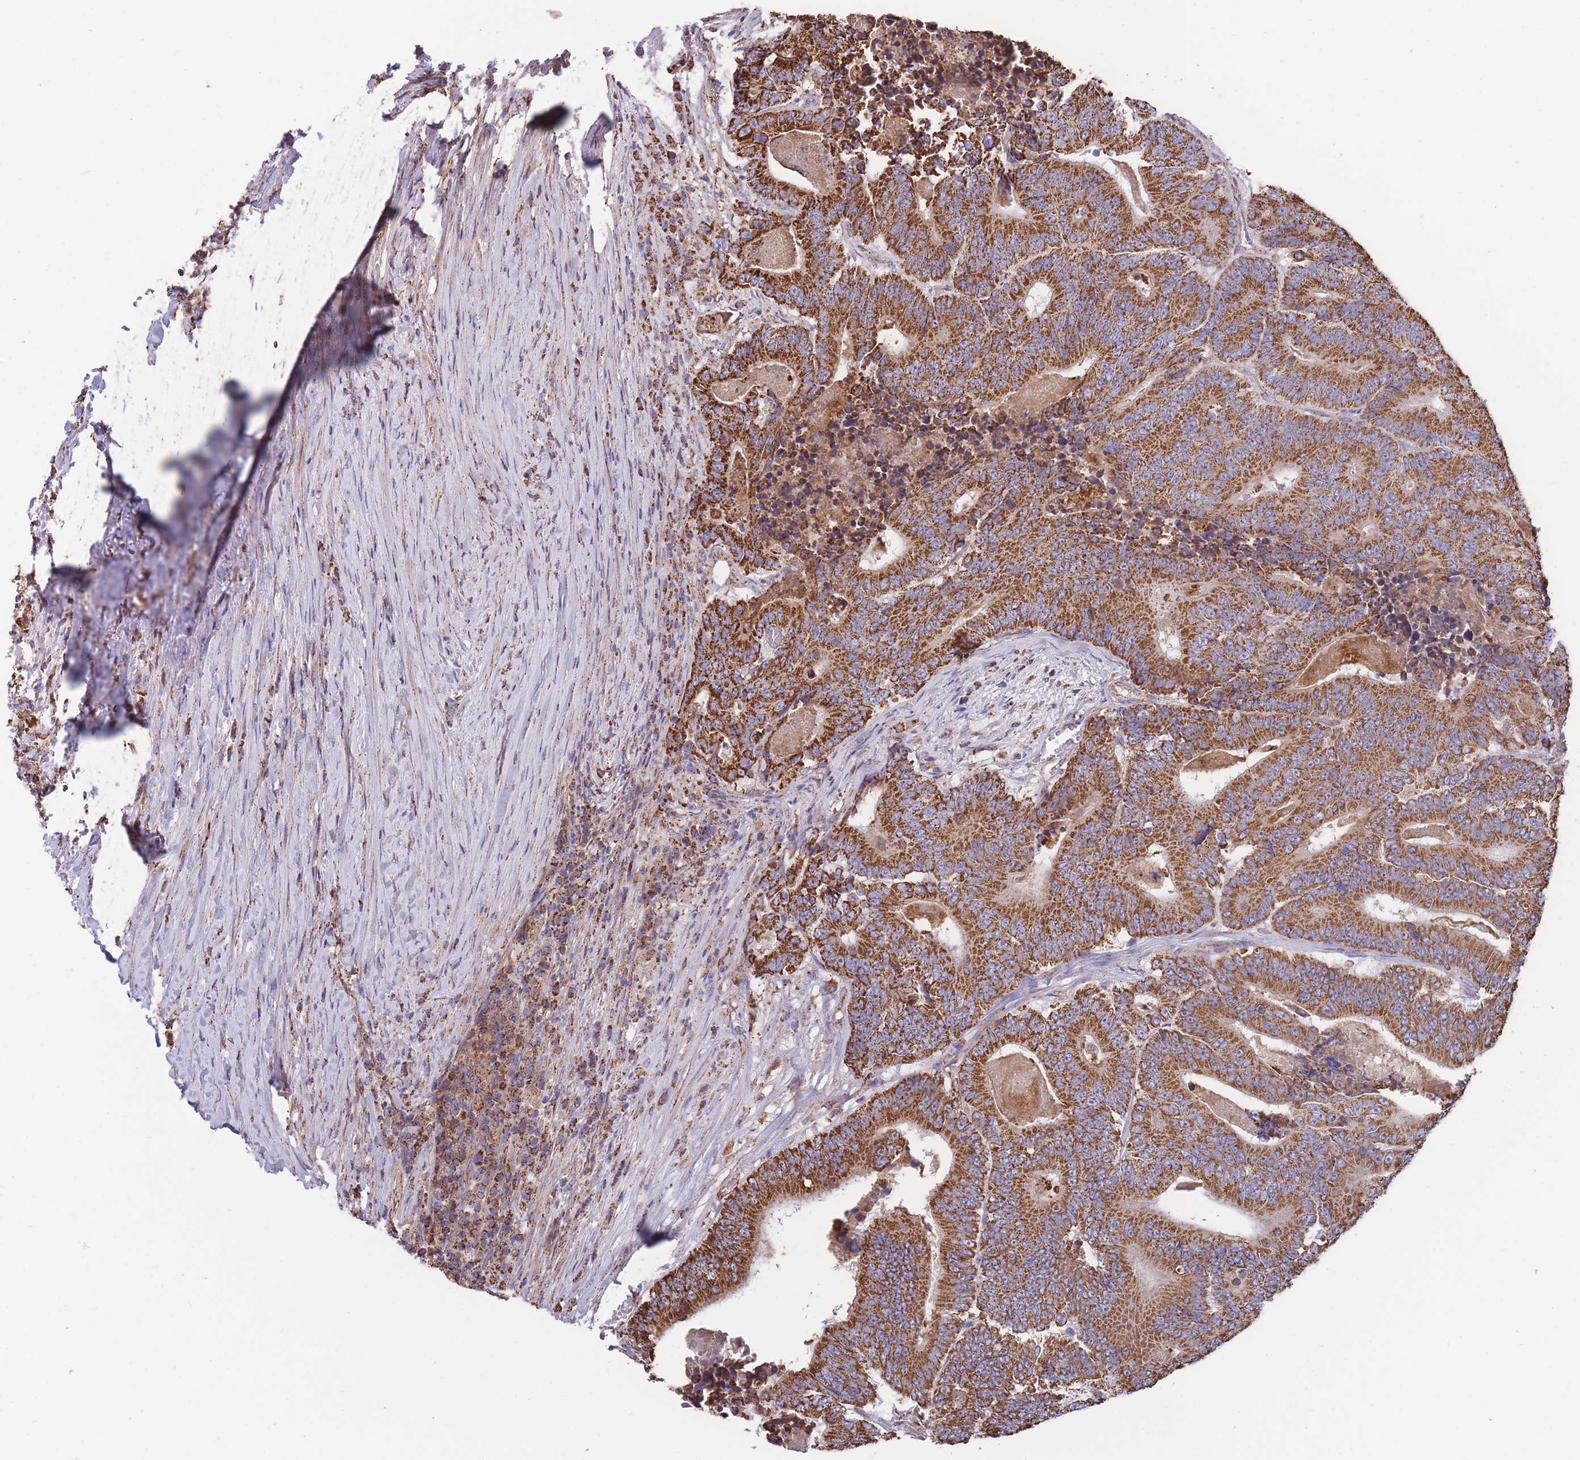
{"staining": {"intensity": "strong", "quantity": ">75%", "location": "cytoplasmic/membranous"}, "tissue": "colorectal cancer", "cell_type": "Tumor cells", "image_type": "cancer", "snomed": [{"axis": "morphology", "description": "Adenocarcinoma, NOS"}, {"axis": "topography", "description": "Colon"}], "caption": "Strong cytoplasmic/membranous positivity for a protein is seen in about >75% of tumor cells of colorectal cancer (adenocarcinoma) using immunohistochemistry.", "gene": "FKBP8", "patient": {"sex": "male", "age": 83}}